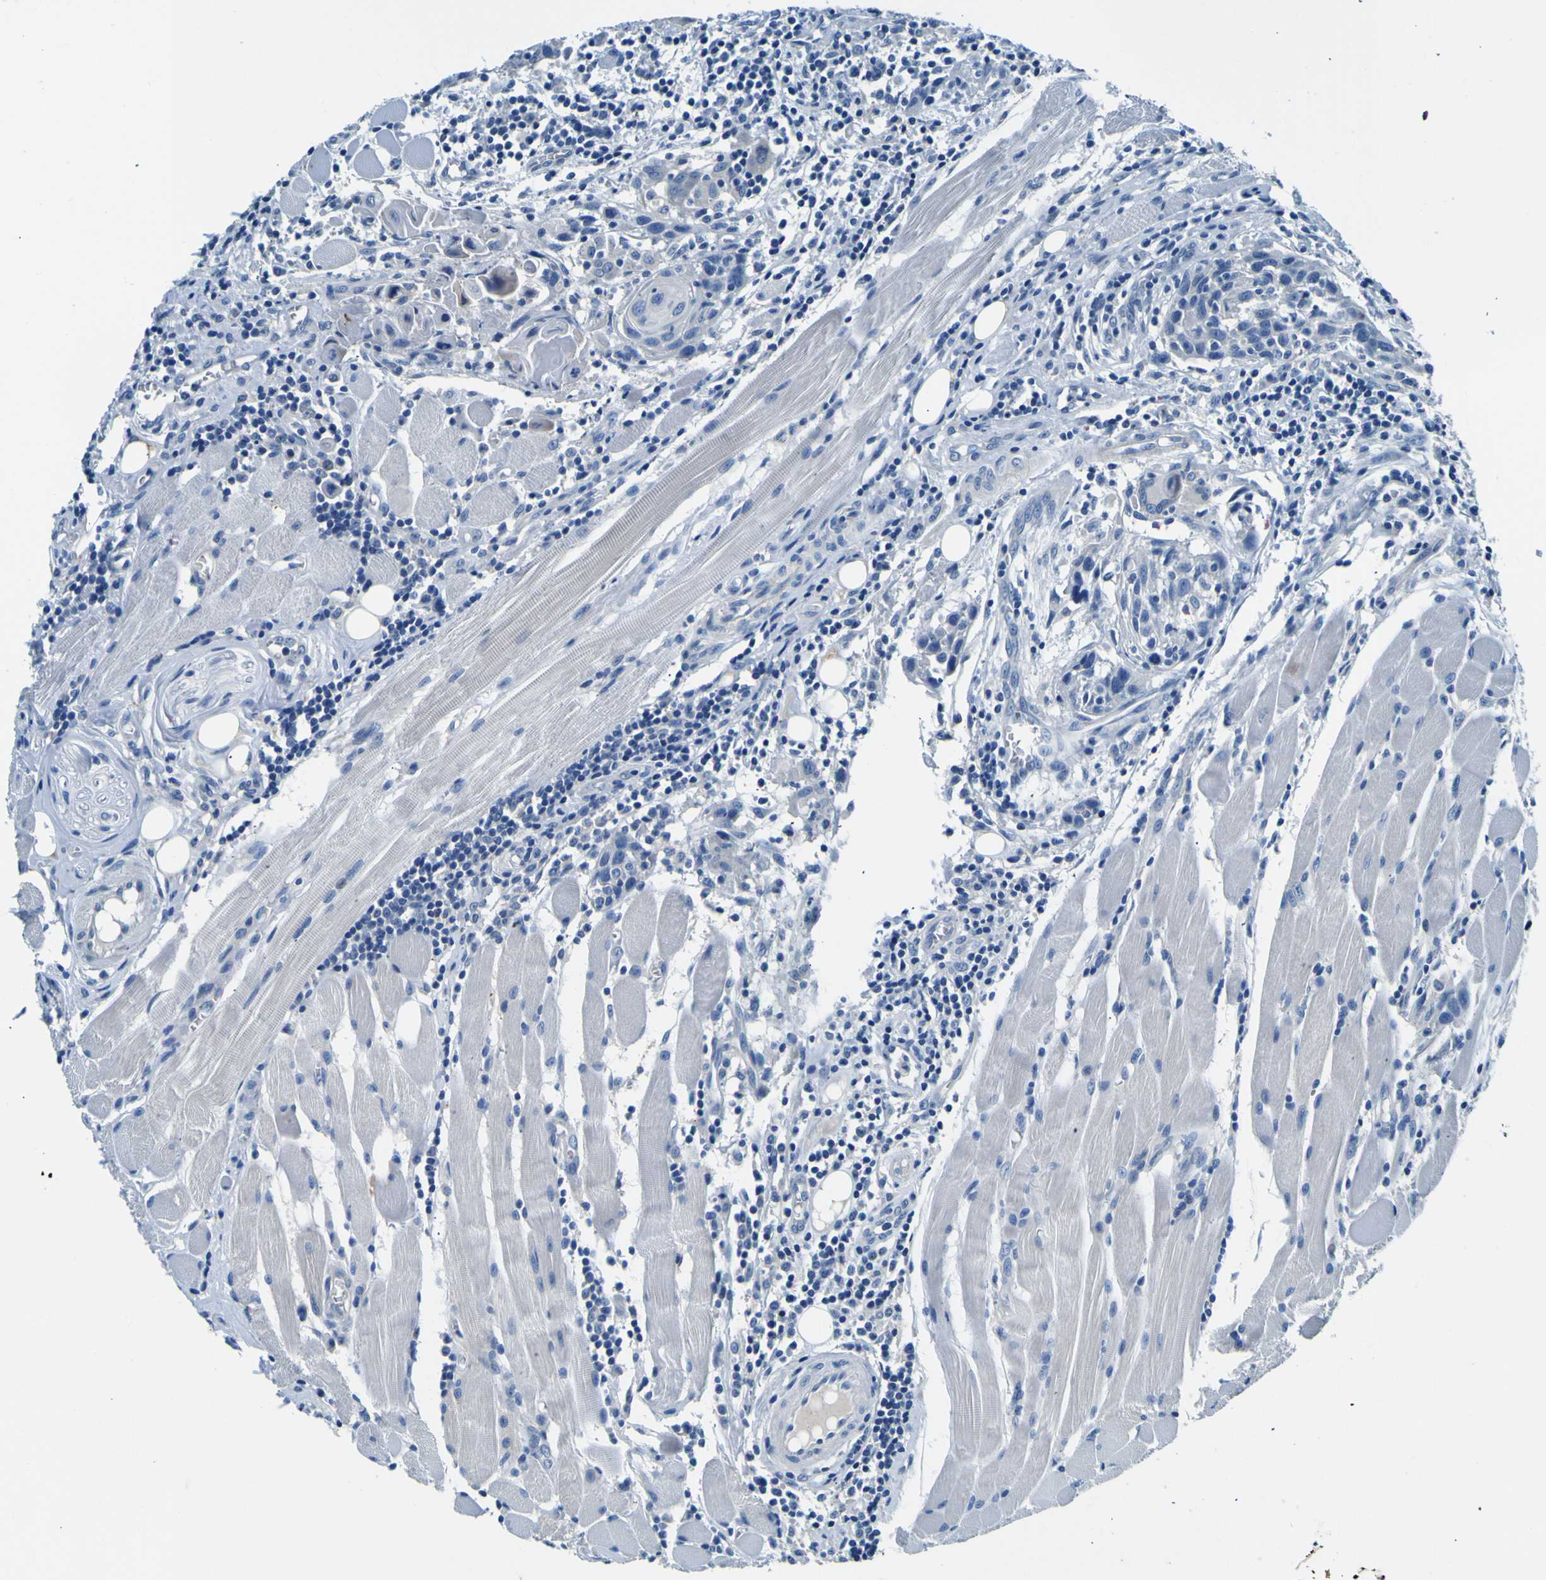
{"staining": {"intensity": "negative", "quantity": "none", "location": "none"}, "tissue": "head and neck cancer", "cell_type": "Tumor cells", "image_type": "cancer", "snomed": [{"axis": "morphology", "description": "Squamous cell carcinoma, NOS"}, {"axis": "topography", "description": "Oral tissue"}, {"axis": "topography", "description": "Head-Neck"}], "caption": "An immunohistochemistry image of head and neck cancer is shown. There is no staining in tumor cells of head and neck cancer.", "gene": "ADGRA2", "patient": {"sex": "female", "age": 50}}